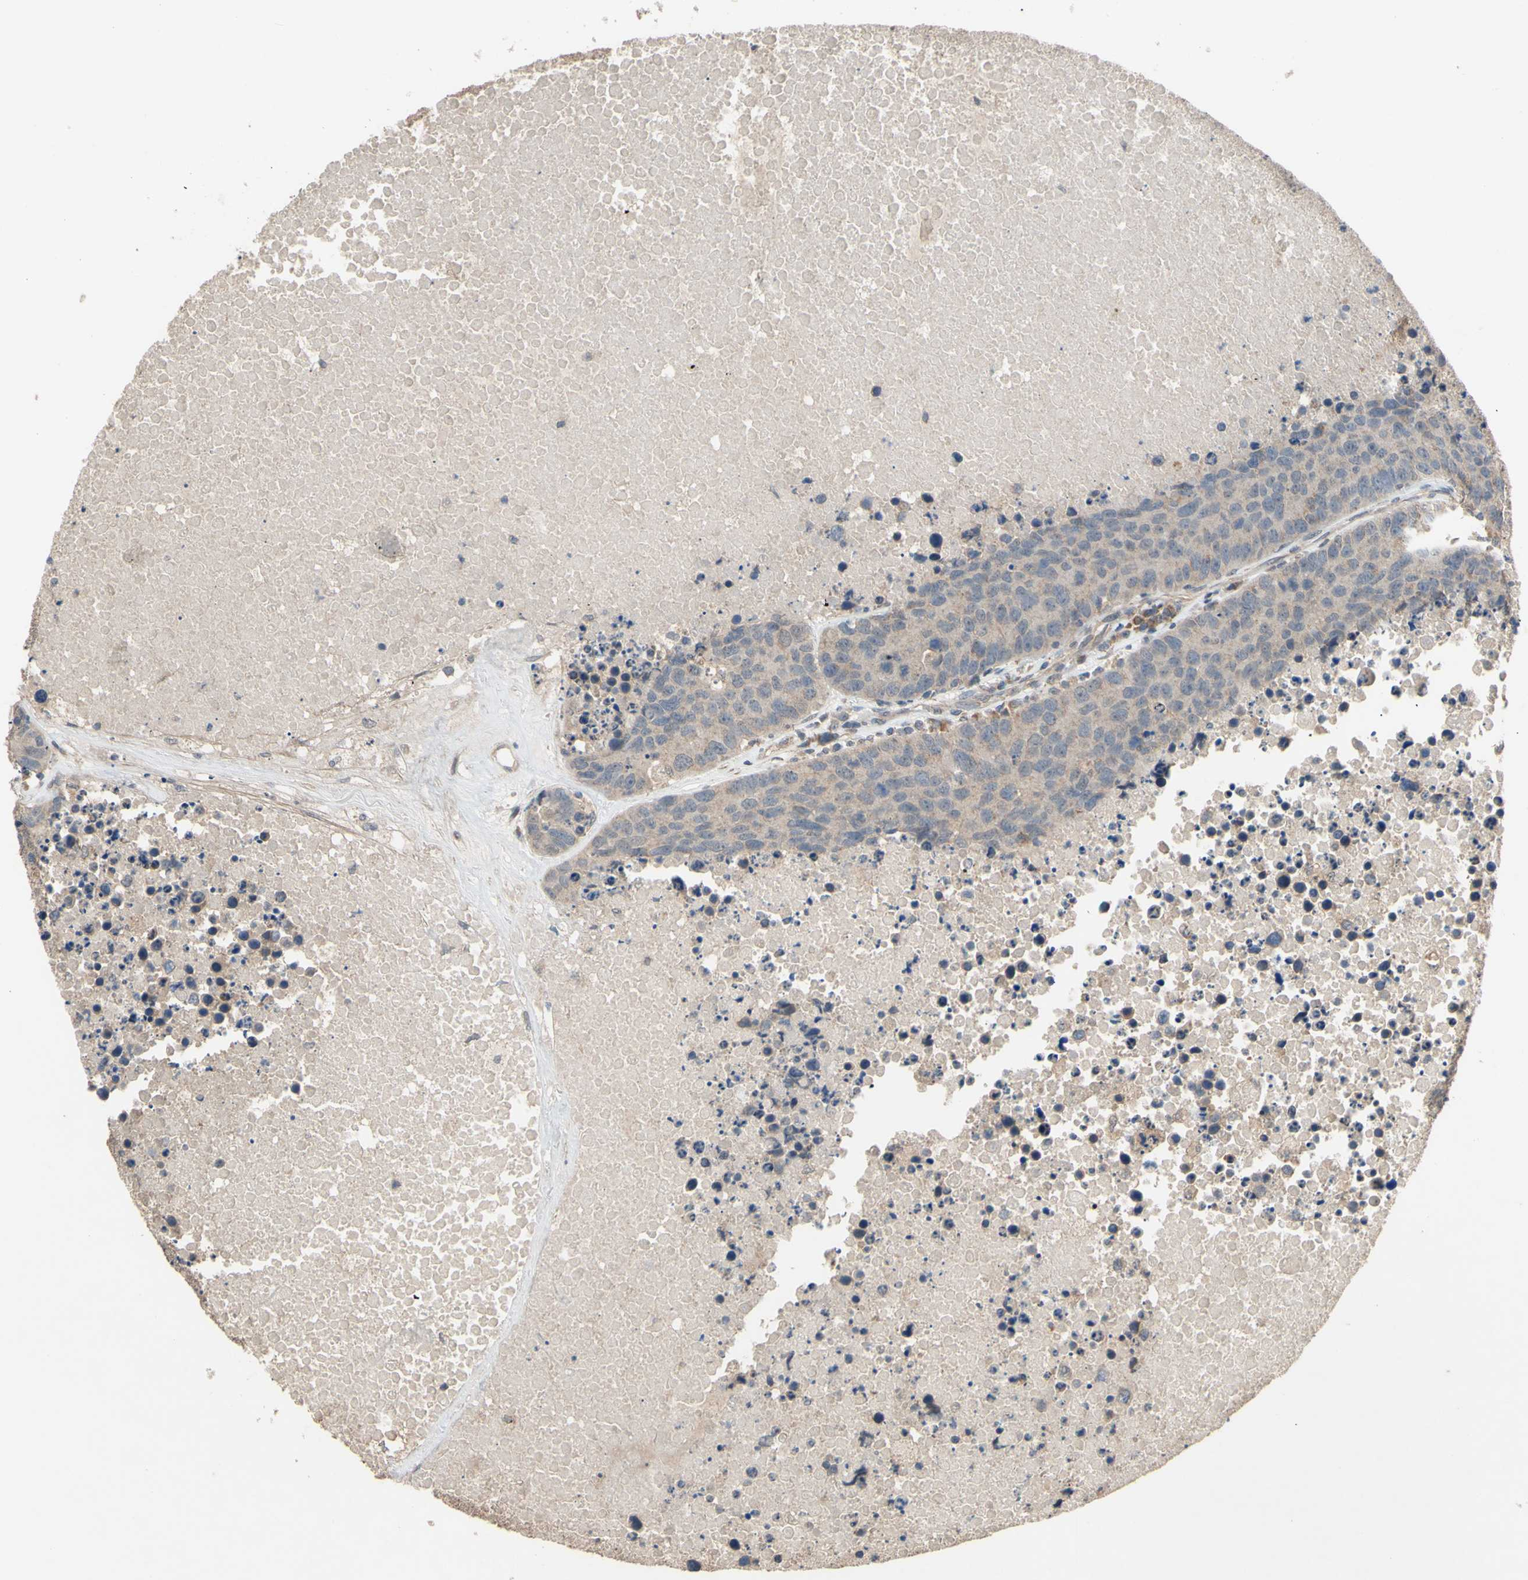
{"staining": {"intensity": "weak", "quantity": ">75%", "location": "cytoplasmic/membranous"}, "tissue": "carcinoid", "cell_type": "Tumor cells", "image_type": "cancer", "snomed": [{"axis": "morphology", "description": "Carcinoid, malignant, NOS"}, {"axis": "topography", "description": "Lung"}], "caption": "Carcinoid stained with immunohistochemistry demonstrates weak cytoplasmic/membranous staining in about >75% of tumor cells.", "gene": "CD164", "patient": {"sex": "male", "age": 60}}